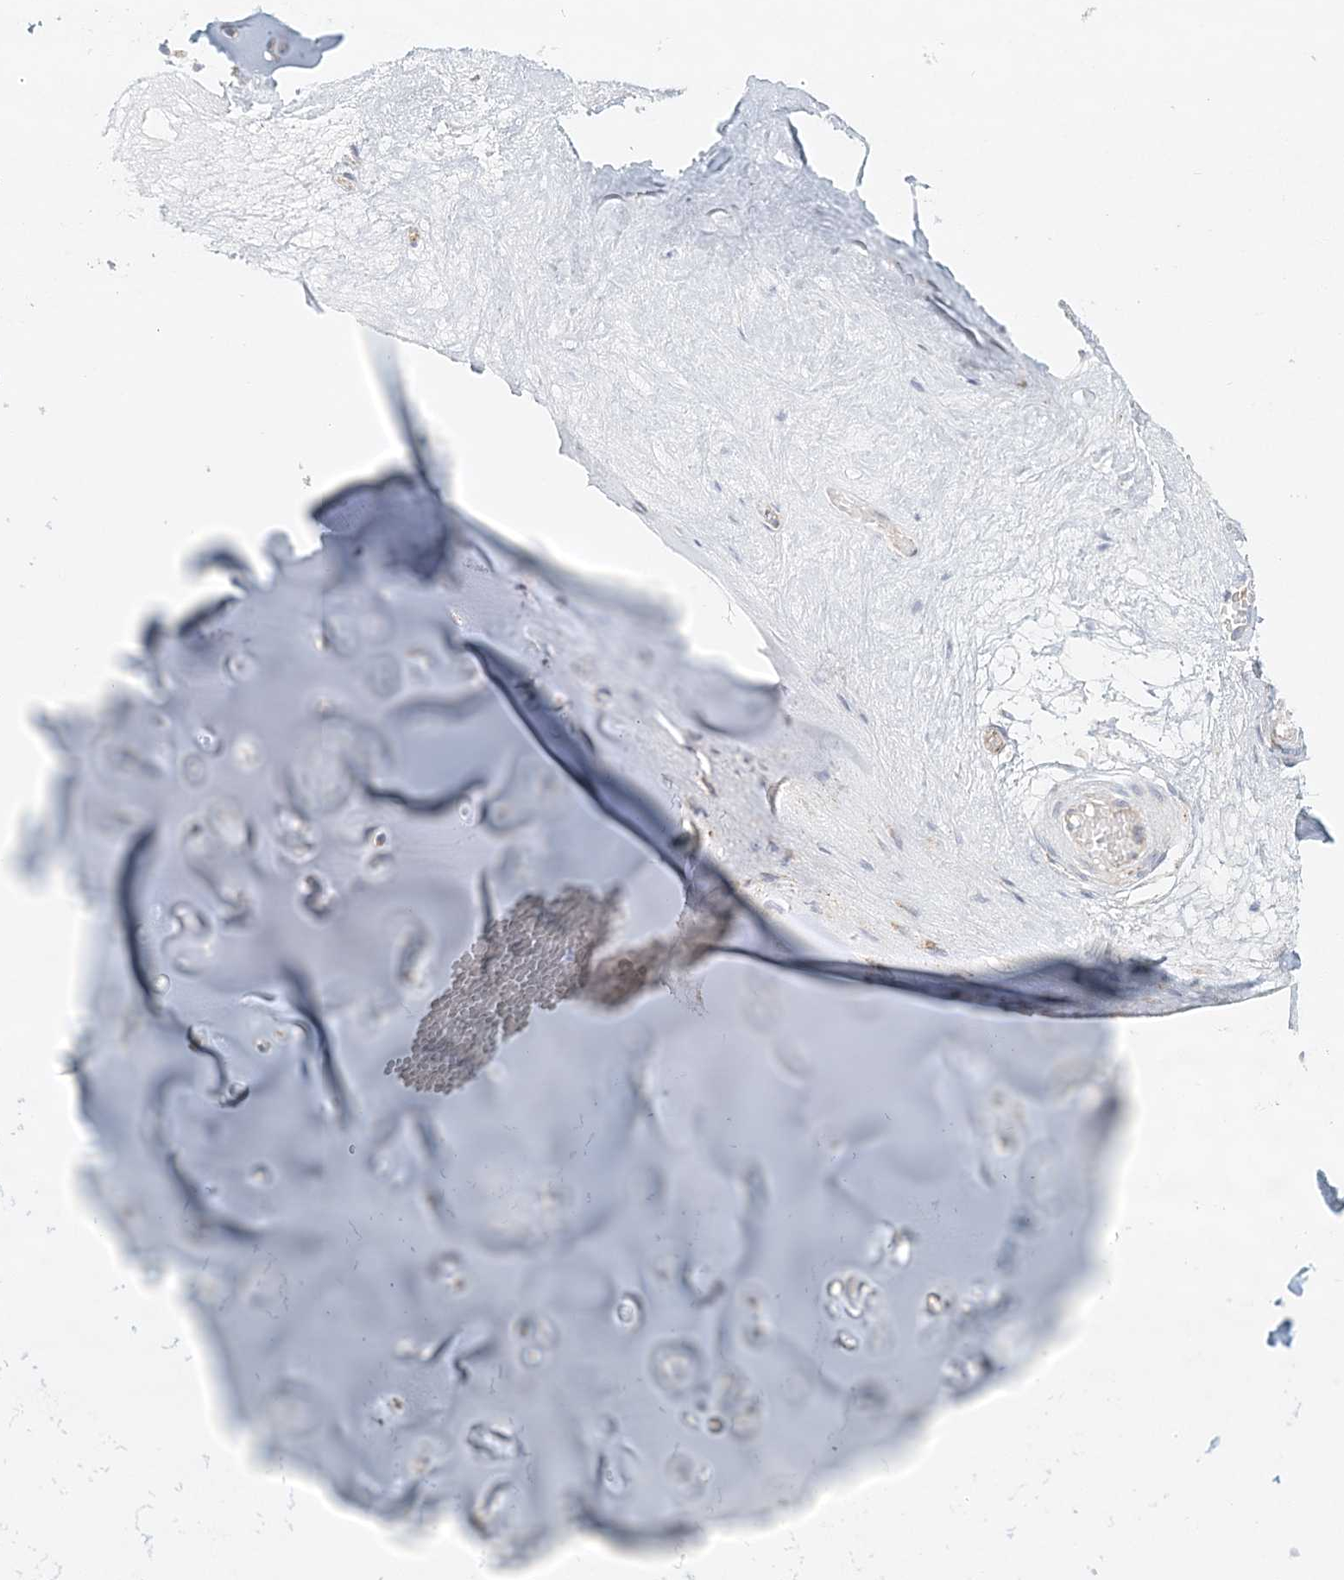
{"staining": {"intensity": "negative", "quantity": "none", "location": "none"}, "tissue": "adipose tissue", "cell_type": "Adipocytes", "image_type": "normal", "snomed": [{"axis": "morphology", "description": "Normal tissue, NOS"}, {"axis": "morphology", "description": "Basal cell carcinoma"}, {"axis": "topography", "description": "Cartilage tissue"}, {"axis": "topography", "description": "Nasopharynx"}, {"axis": "topography", "description": "Oral tissue"}], "caption": "This is a micrograph of immunohistochemistry staining of unremarkable adipose tissue, which shows no positivity in adipocytes. (DAB (3,3'-diaminobenzidine) immunohistochemistry visualized using brightfield microscopy, high magnification).", "gene": "STK11IP", "patient": {"sex": "female", "age": 77}}